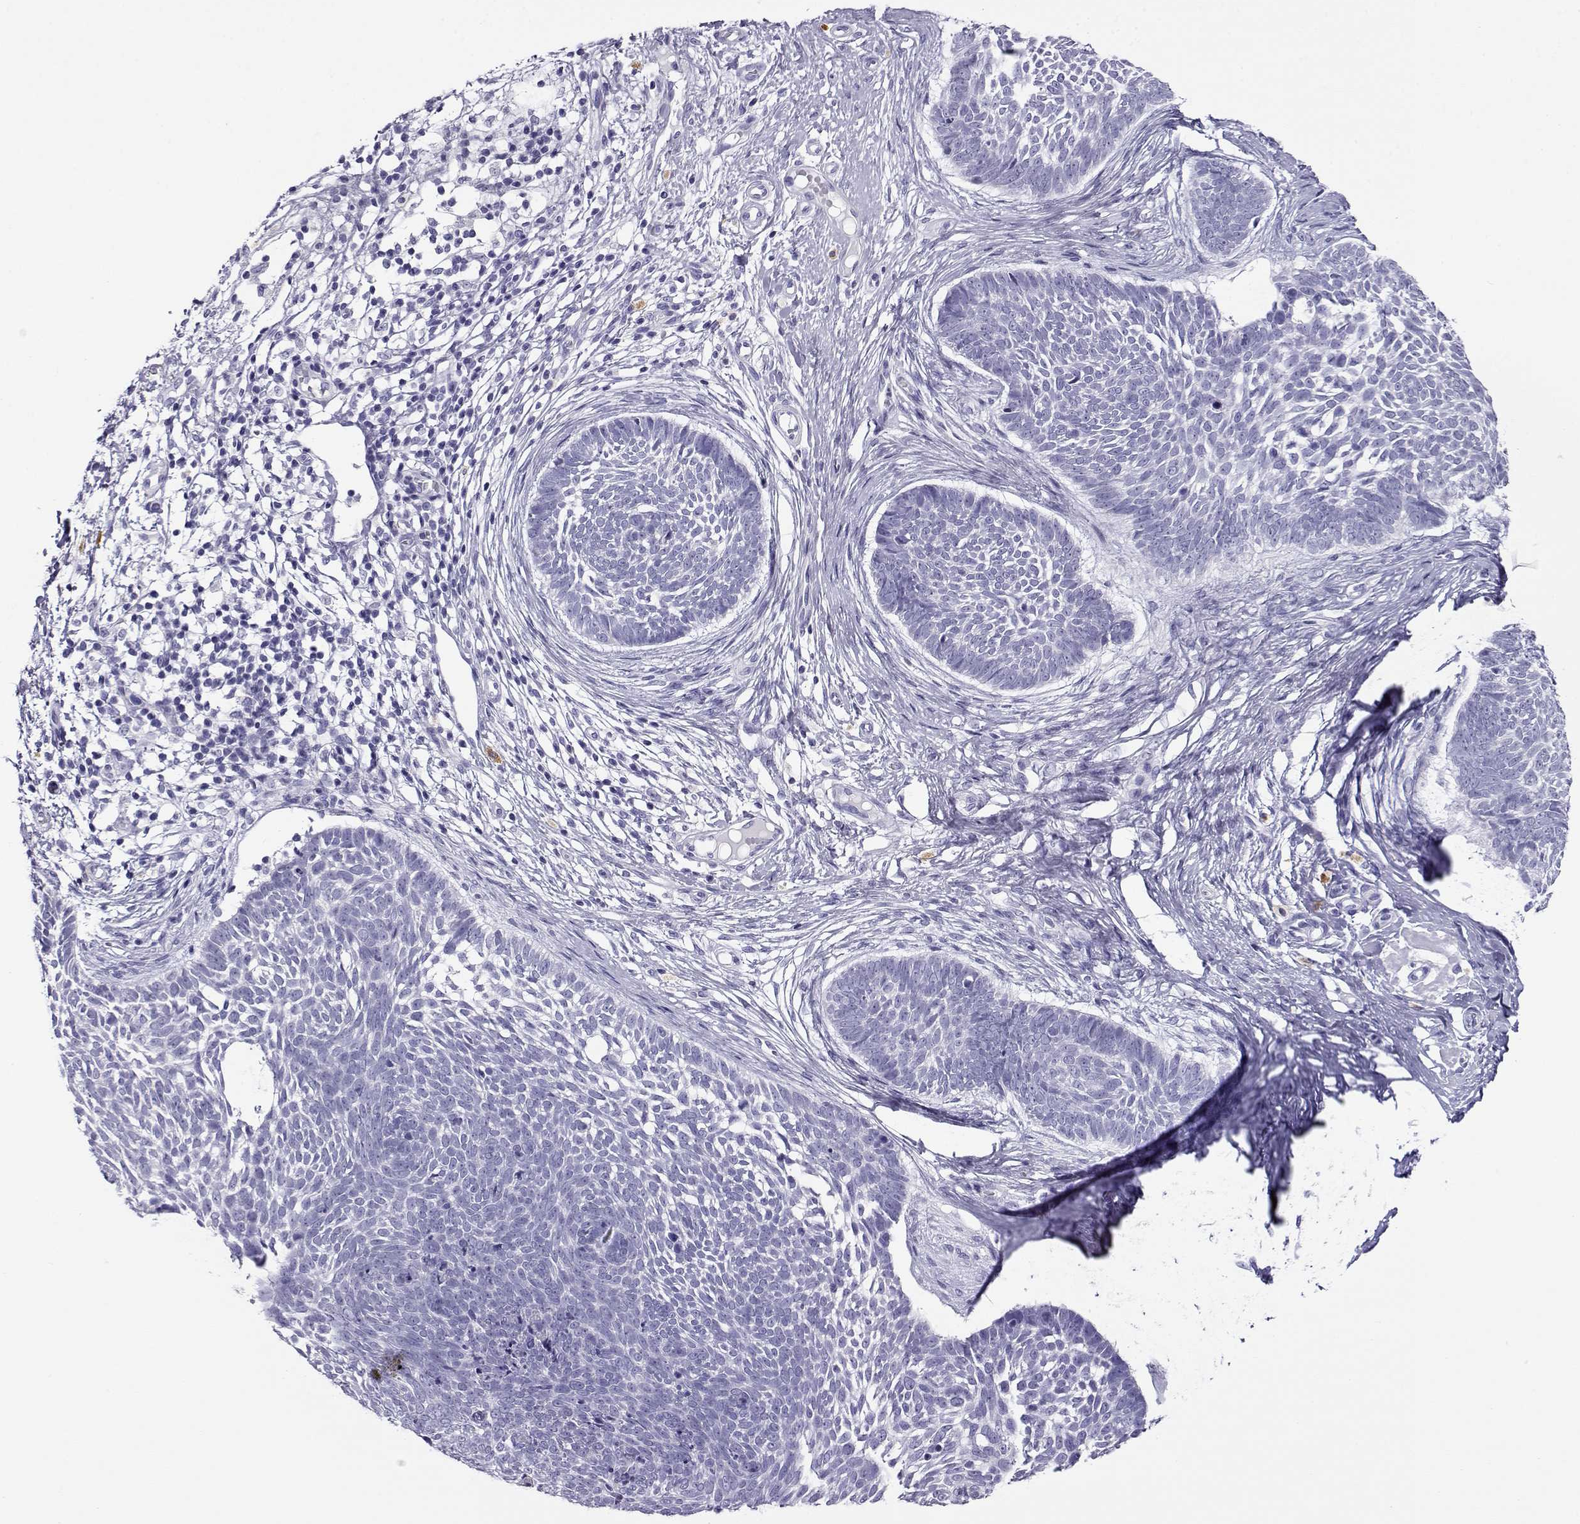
{"staining": {"intensity": "negative", "quantity": "none", "location": "none"}, "tissue": "skin cancer", "cell_type": "Tumor cells", "image_type": "cancer", "snomed": [{"axis": "morphology", "description": "Basal cell carcinoma"}, {"axis": "topography", "description": "Skin"}], "caption": "IHC of human skin cancer (basal cell carcinoma) reveals no staining in tumor cells.", "gene": "CABS1", "patient": {"sex": "male", "age": 85}}